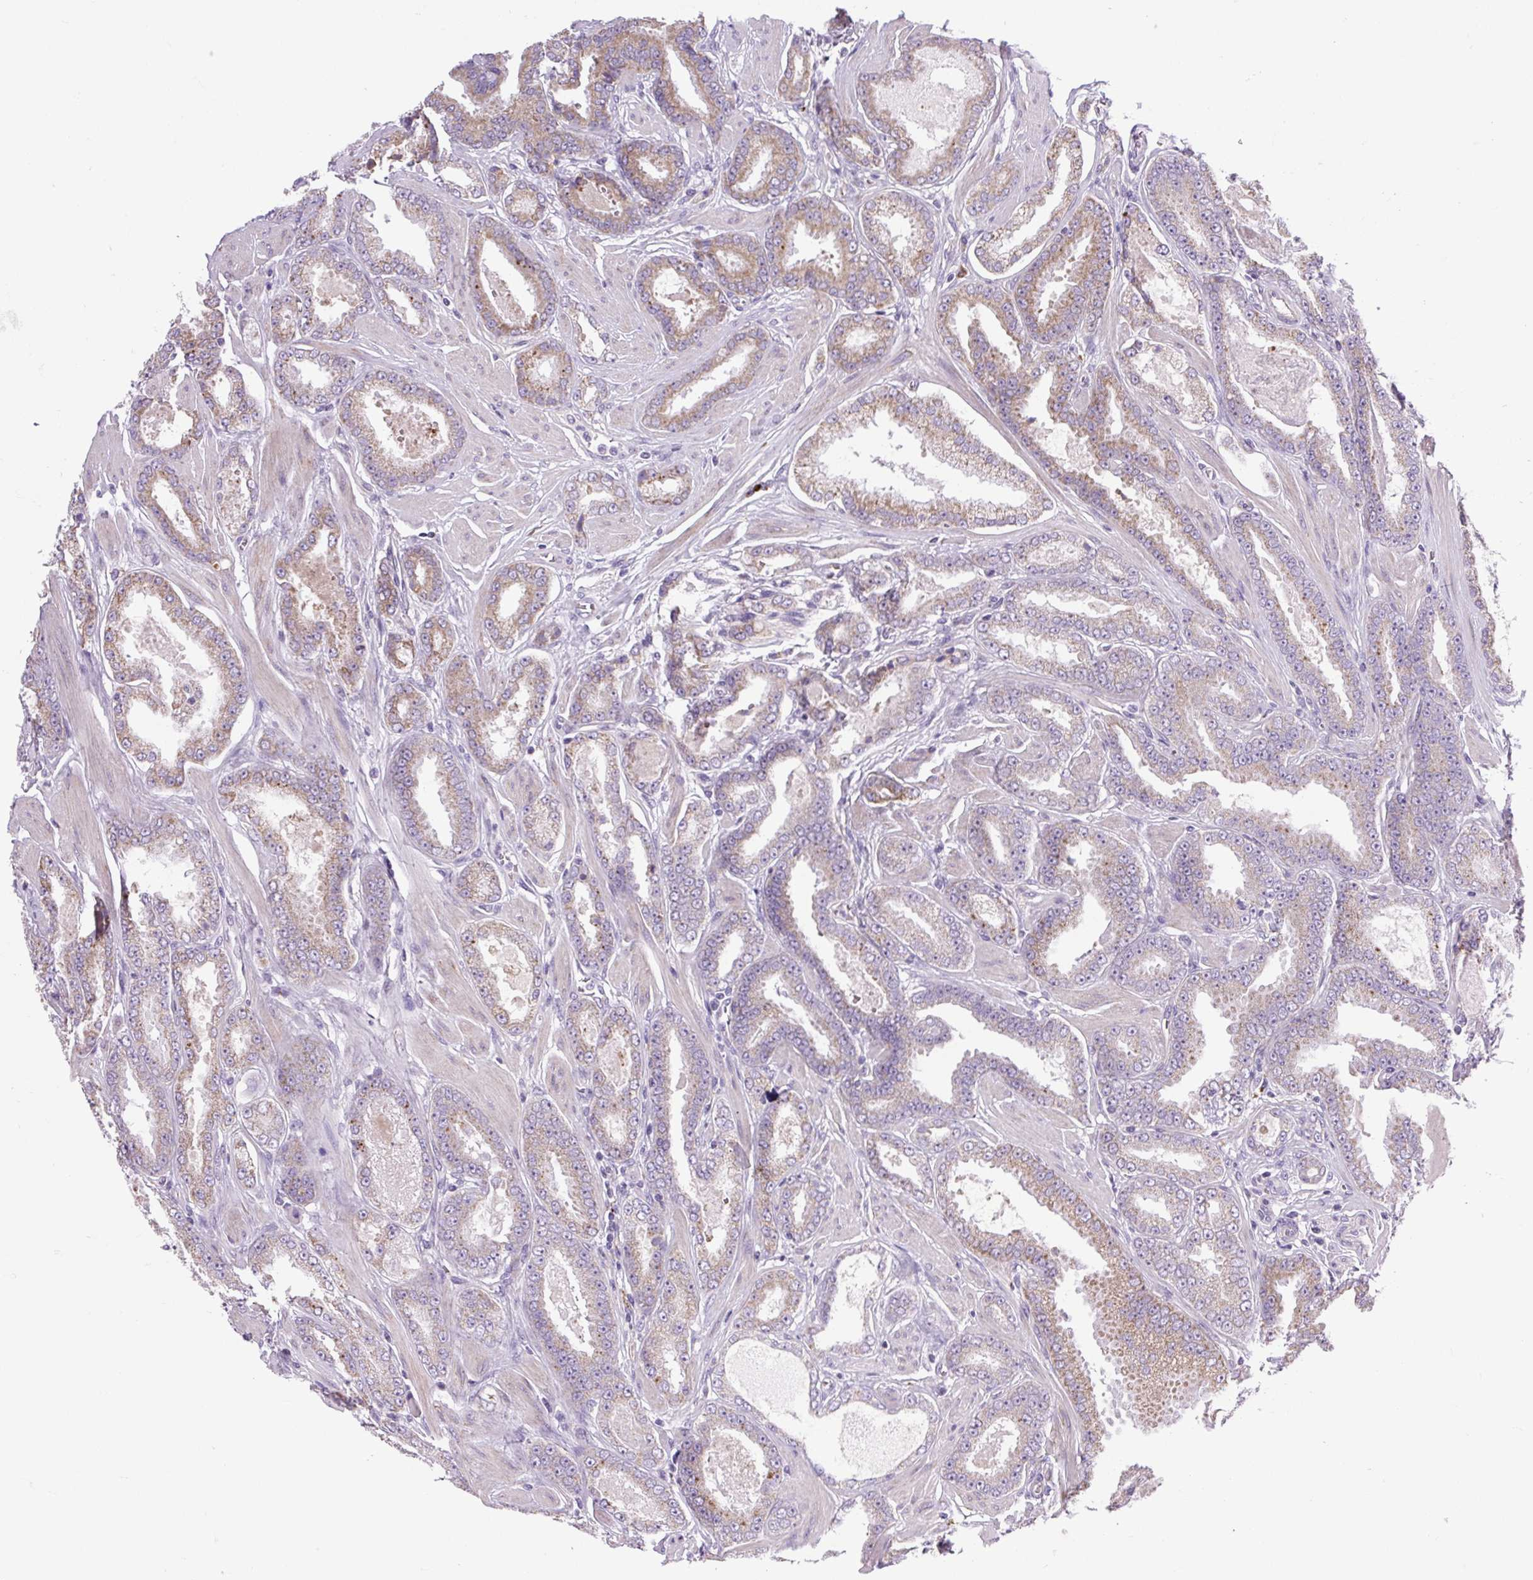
{"staining": {"intensity": "weak", "quantity": "25%-75%", "location": "cytoplasmic/membranous"}, "tissue": "prostate cancer", "cell_type": "Tumor cells", "image_type": "cancer", "snomed": [{"axis": "morphology", "description": "Adenocarcinoma, Low grade"}, {"axis": "topography", "description": "Prostate"}], "caption": "This image exhibits immunohistochemistry staining of human prostate cancer (low-grade adenocarcinoma), with low weak cytoplasmic/membranous positivity in approximately 25%-75% of tumor cells.", "gene": "RNASE10", "patient": {"sex": "male", "age": 42}}